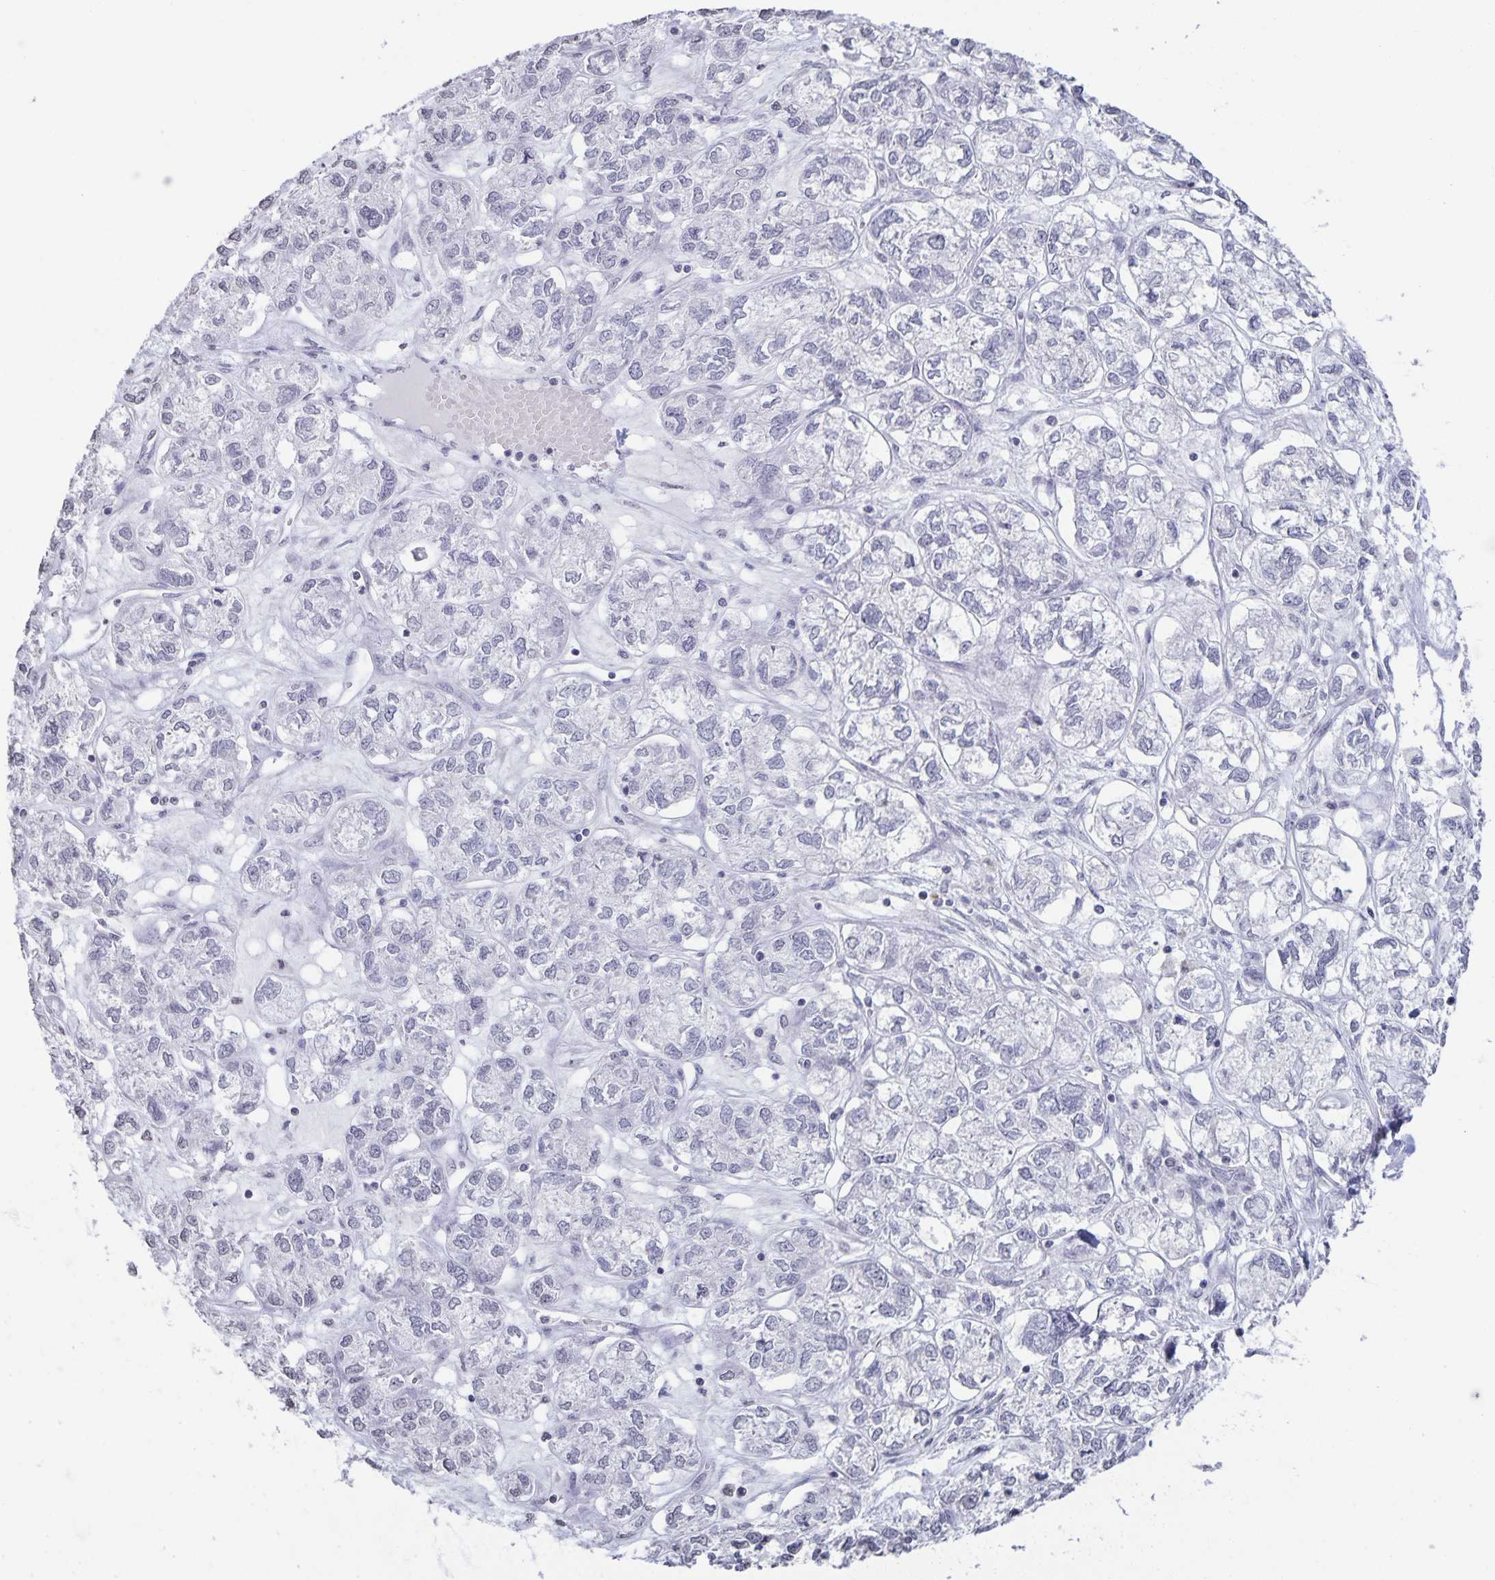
{"staining": {"intensity": "negative", "quantity": "none", "location": "none"}, "tissue": "ovarian cancer", "cell_type": "Tumor cells", "image_type": "cancer", "snomed": [{"axis": "morphology", "description": "Carcinoma, endometroid"}, {"axis": "topography", "description": "Ovary"}], "caption": "There is no significant expression in tumor cells of ovarian endometroid carcinoma. Brightfield microscopy of IHC stained with DAB (3,3'-diaminobenzidine) (brown) and hematoxylin (blue), captured at high magnification.", "gene": "AQP4", "patient": {"sex": "female", "age": 64}}